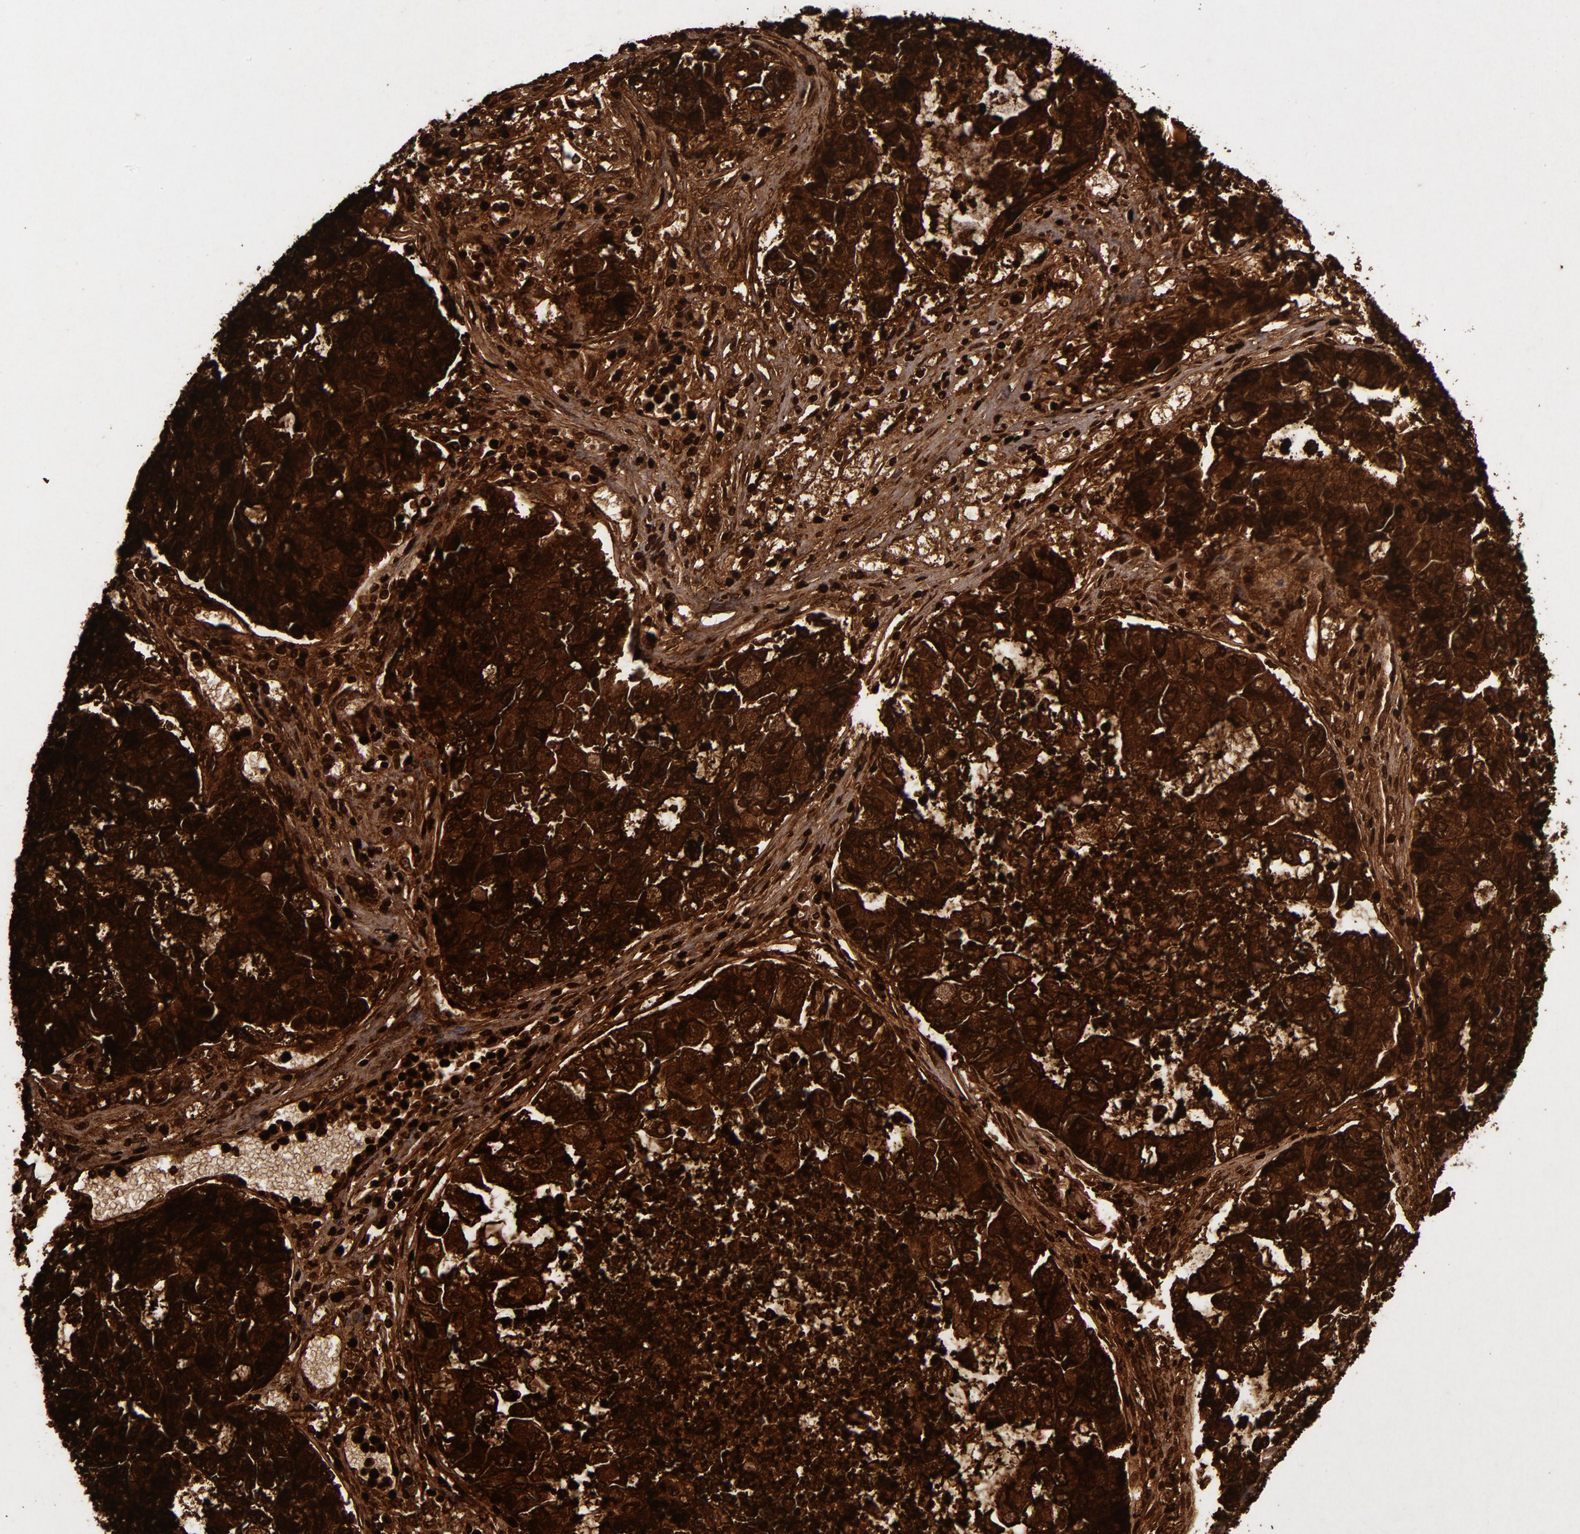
{"staining": {"intensity": "strong", "quantity": ">75%", "location": "cytoplasmic/membranous"}, "tissue": "lung cancer", "cell_type": "Tumor cells", "image_type": "cancer", "snomed": [{"axis": "morphology", "description": "Adenocarcinoma, NOS"}, {"axis": "topography", "description": "Lung"}], "caption": "This is a histology image of immunohistochemistry staining of lung cancer, which shows strong expression in the cytoplasmic/membranous of tumor cells.", "gene": "MFGE8", "patient": {"sex": "female", "age": 51}}